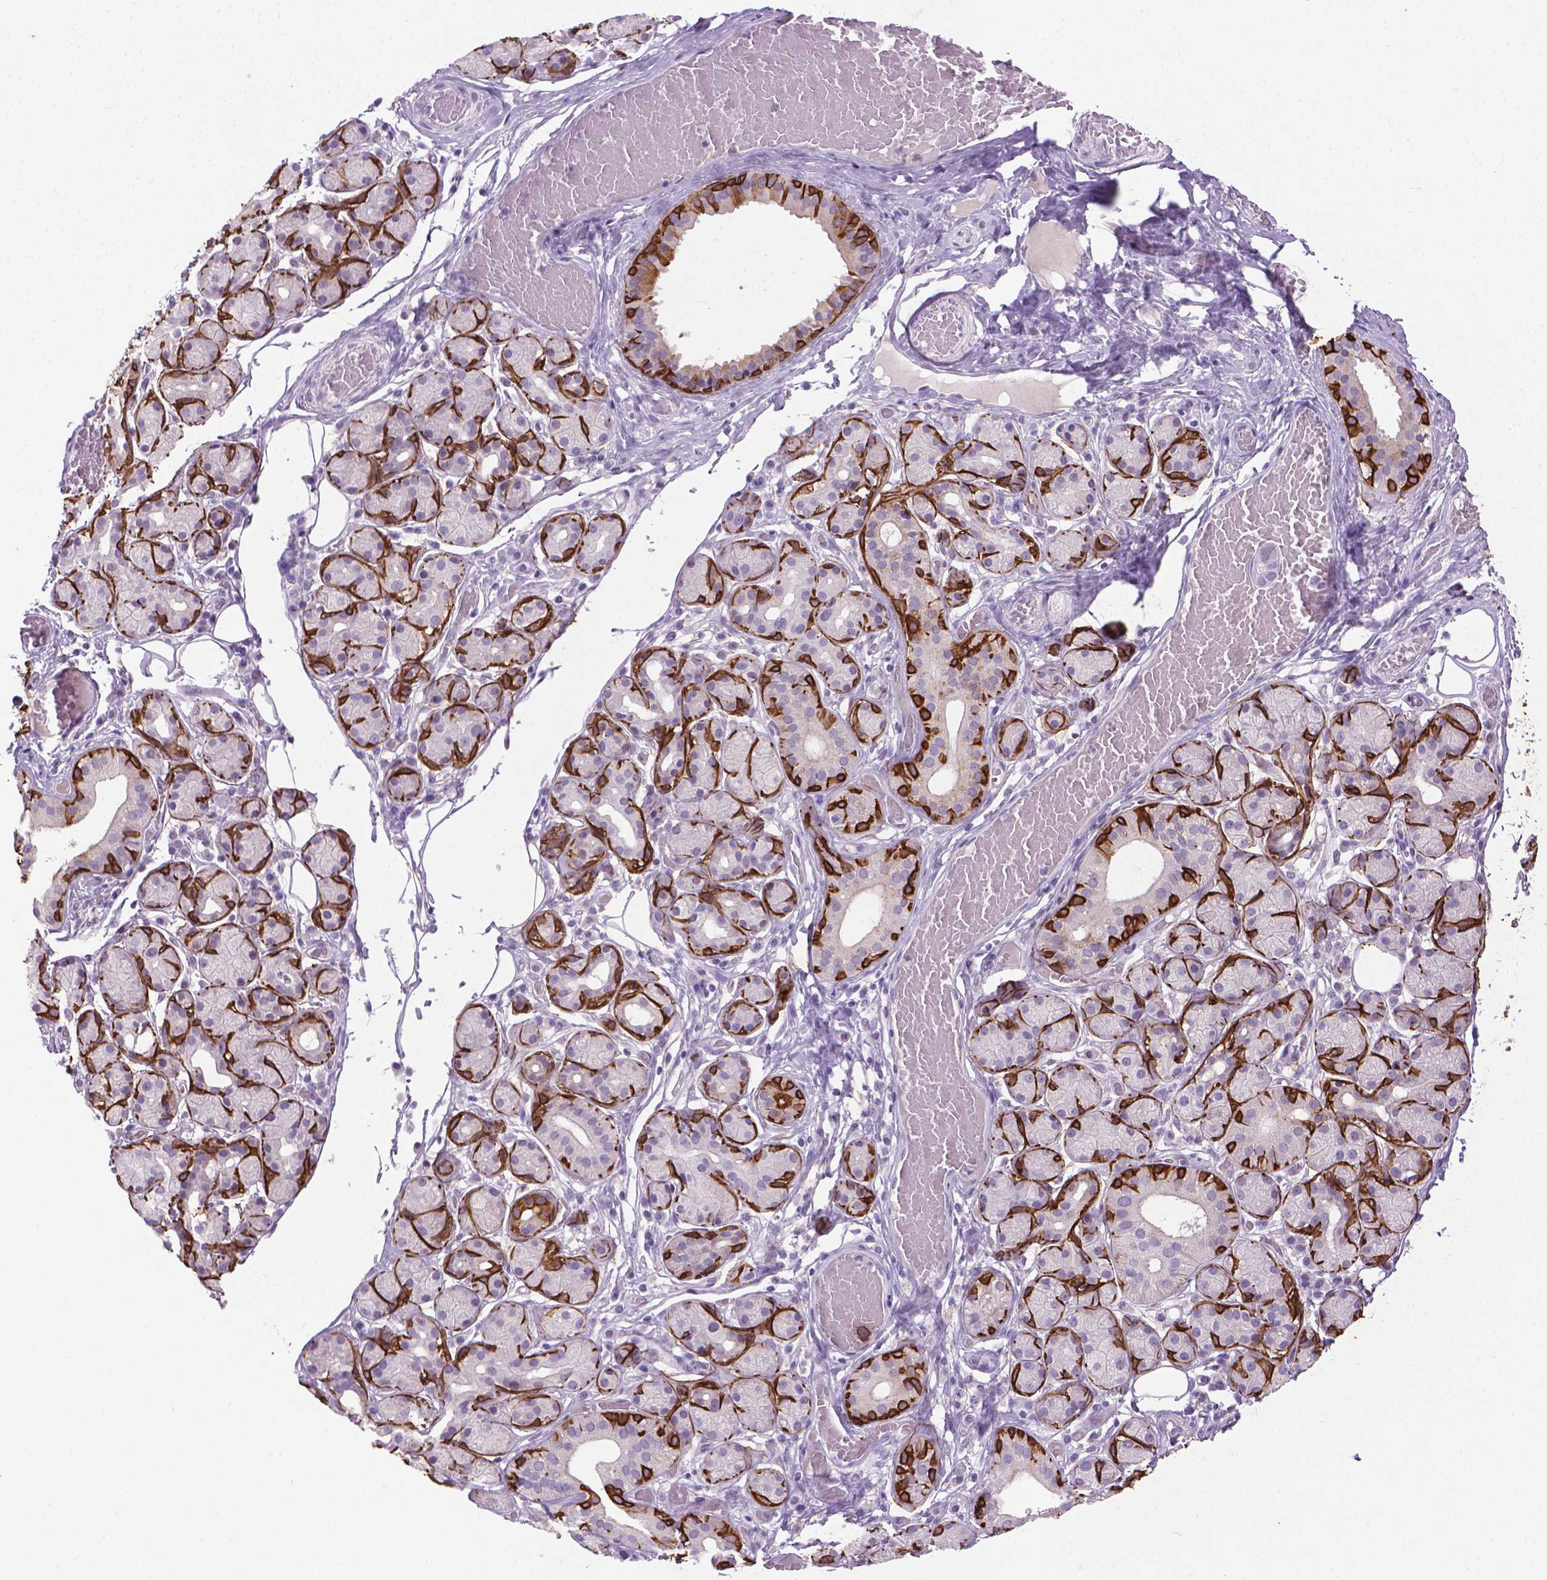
{"staining": {"intensity": "strong", "quantity": "25%-75%", "location": "cytoplasmic/membranous"}, "tissue": "salivary gland", "cell_type": "Glandular cells", "image_type": "normal", "snomed": [{"axis": "morphology", "description": "Normal tissue, NOS"}, {"axis": "topography", "description": "Salivary gland"}, {"axis": "topography", "description": "Peripheral nerve tissue"}], "caption": "DAB immunohistochemical staining of benign human salivary gland exhibits strong cytoplasmic/membranous protein positivity in about 25%-75% of glandular cells.", "gene": "KRT5", "patient": {"sex": "male", "age": 71}}